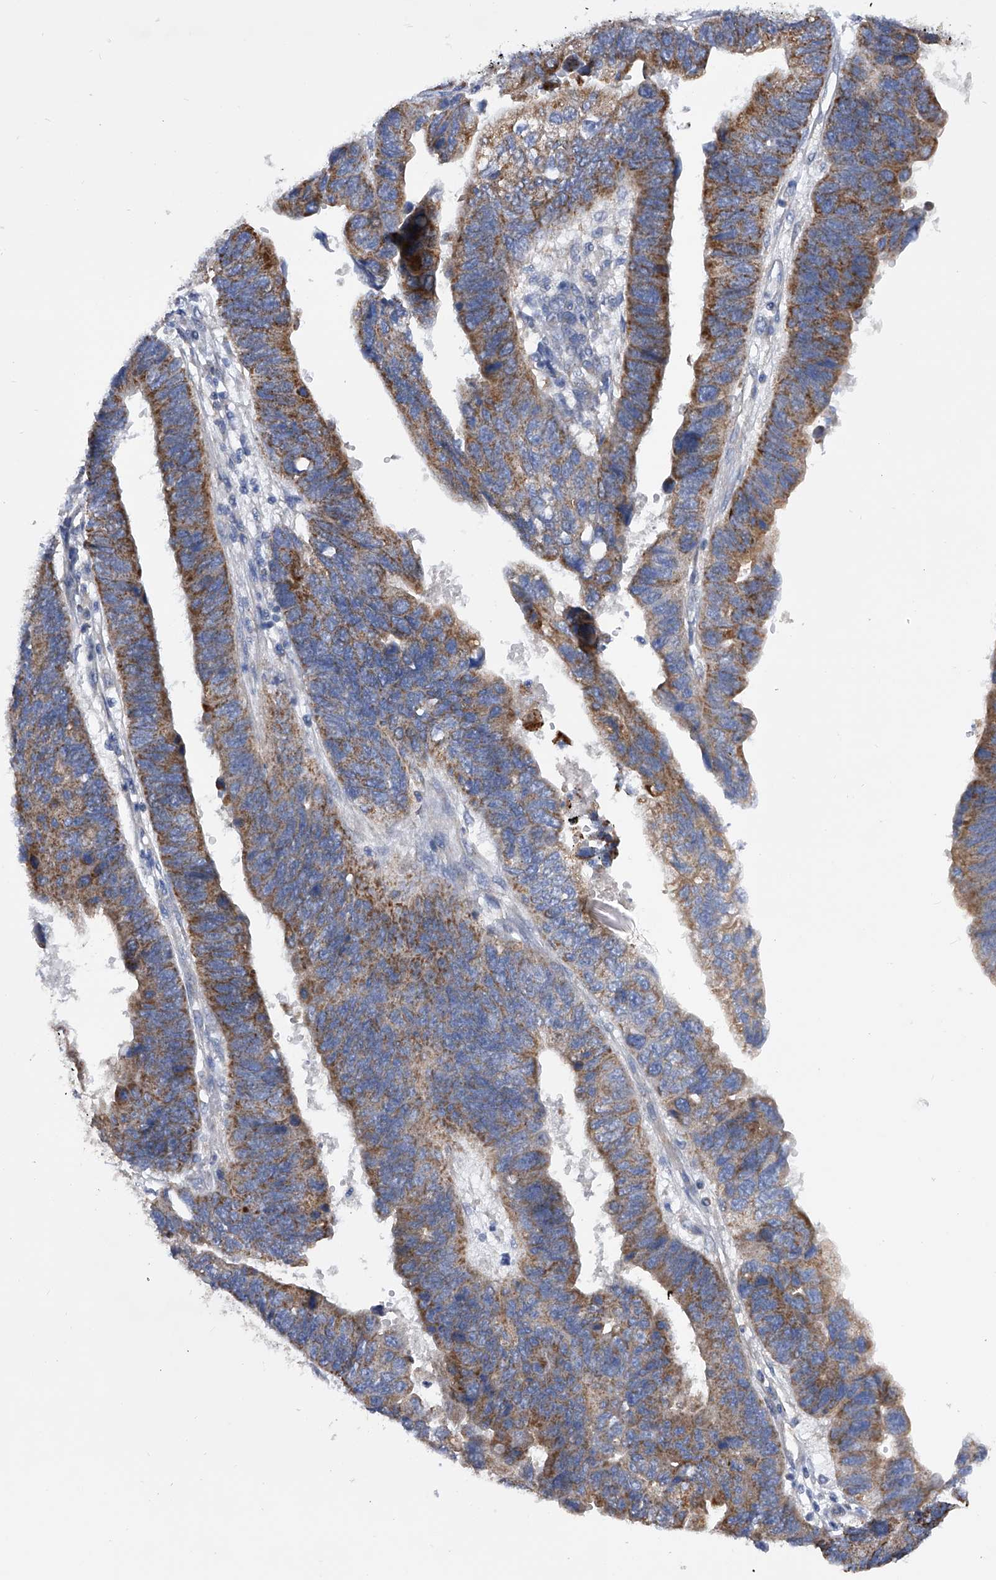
{"staining": {"intensity": "moderate", "quantity": ">75%", "location": "cytoplasmic/membranous"}, "tissue": "stomach cancer", "cell_type": "Tumor cells", "image_type": "cancer", "snomed": [{"axis": "morphology", "description": "Adenocarcinoma, NOS"}, {"axis": "topography", "description": "Stomach"}], "caption": "Adenocarcinoma (stomach) stained for a protein shows moderate cytoplasmic/membranous positivity in tumor cells.", "gene": "PDSS2", "patient": {"sex": "male", "age": 59}}